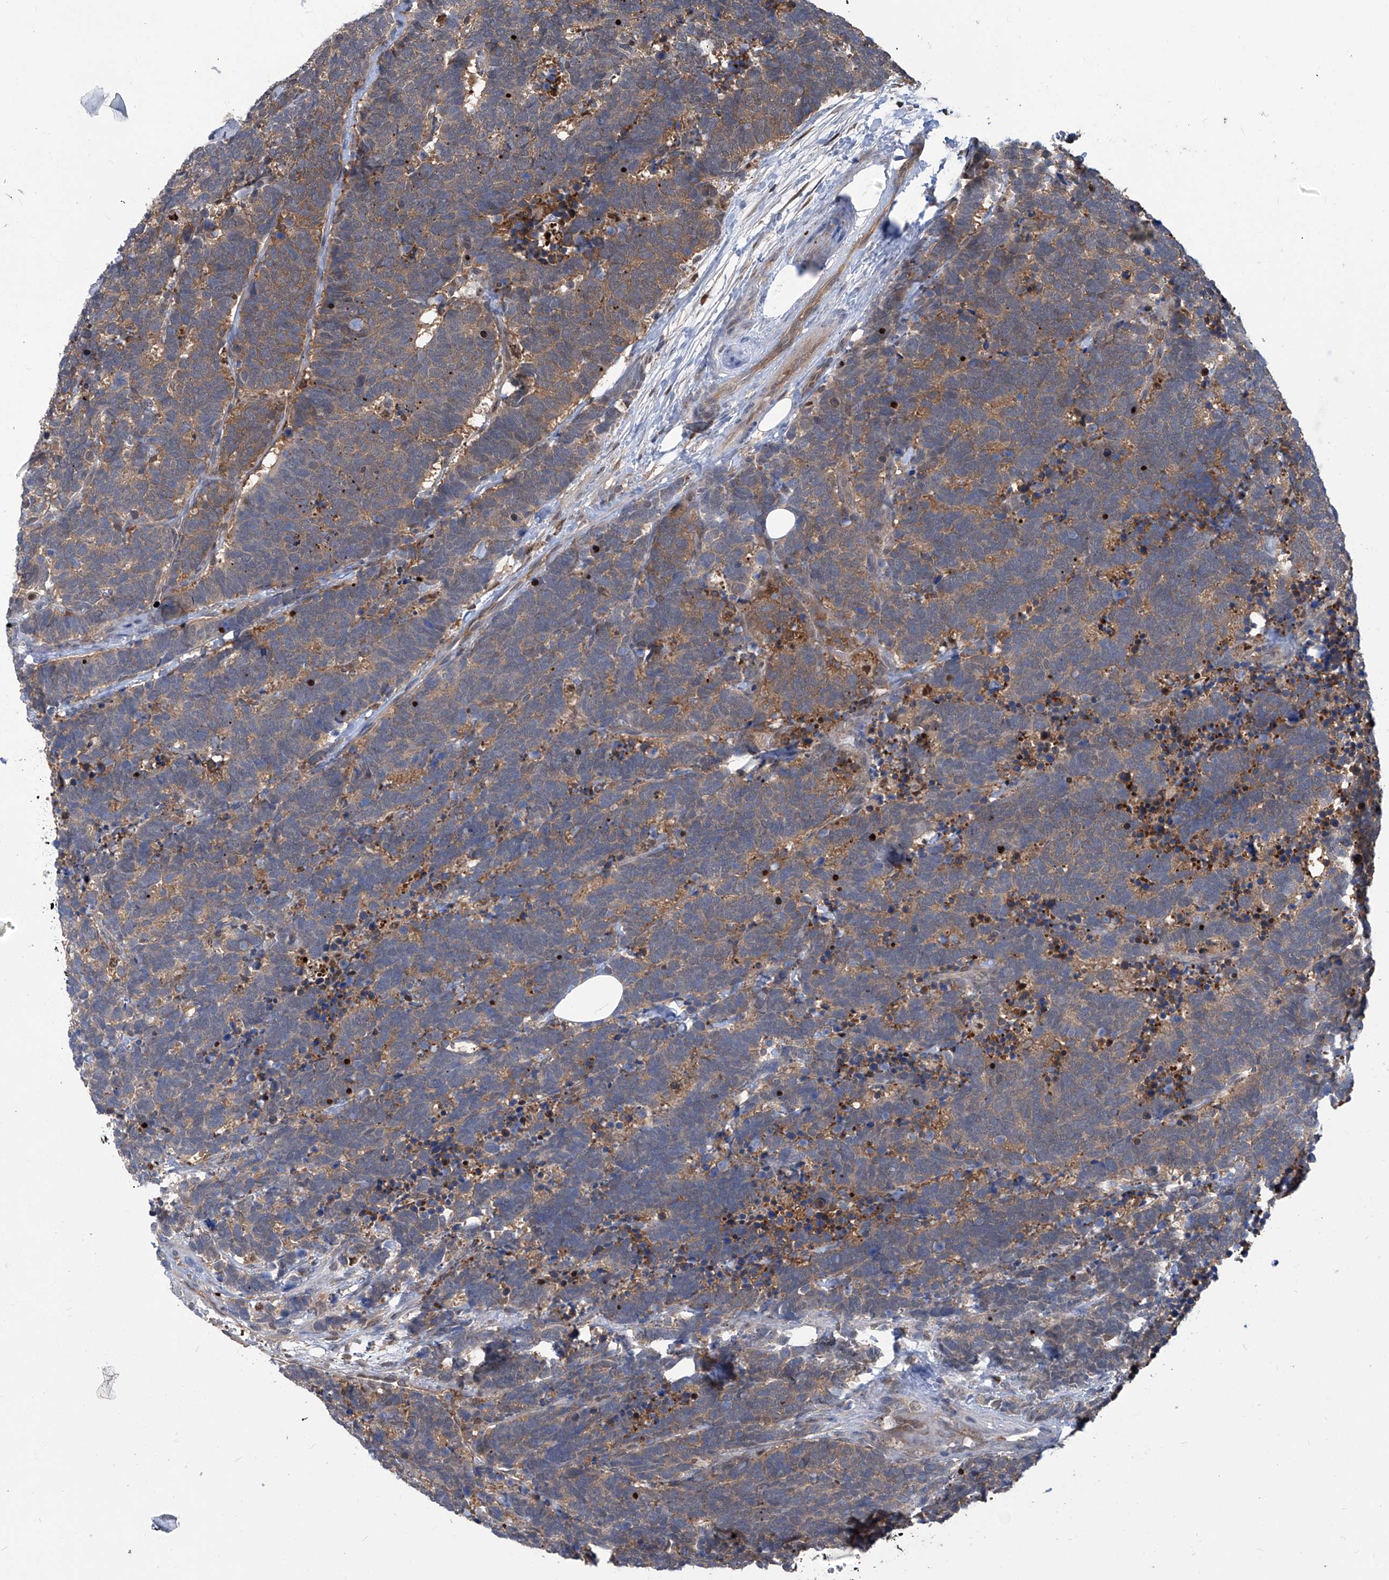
{"staining": {"intensity": "moderate", "quantity": "25%-75%", "location": "cytoplasmic/membranous"}, "tissue": "carcinoid", "cell_type": "Tumor cells", "image_type": "cancer", "snomed": [{"axis": "morphology", "description": "Carcinoma, NOS"}, {"axis": "morphology", "description": "Carcinoid, malignant, NOS"}, {"axis": "topography", "description": "Urinary bladder"}], "caption": "Immunohistochemistry histopathology image of neoplastic tissue: carcinoid (malignant) stained using IHC shows medium levels of moderate protein expression localized specifically in the cytoplasmic/membranous of tumor cells, appearing as a cytoplasmic/membranous brown color.", "gene": "PSMB1", "patient": {"sex": "male", "age": 57}}